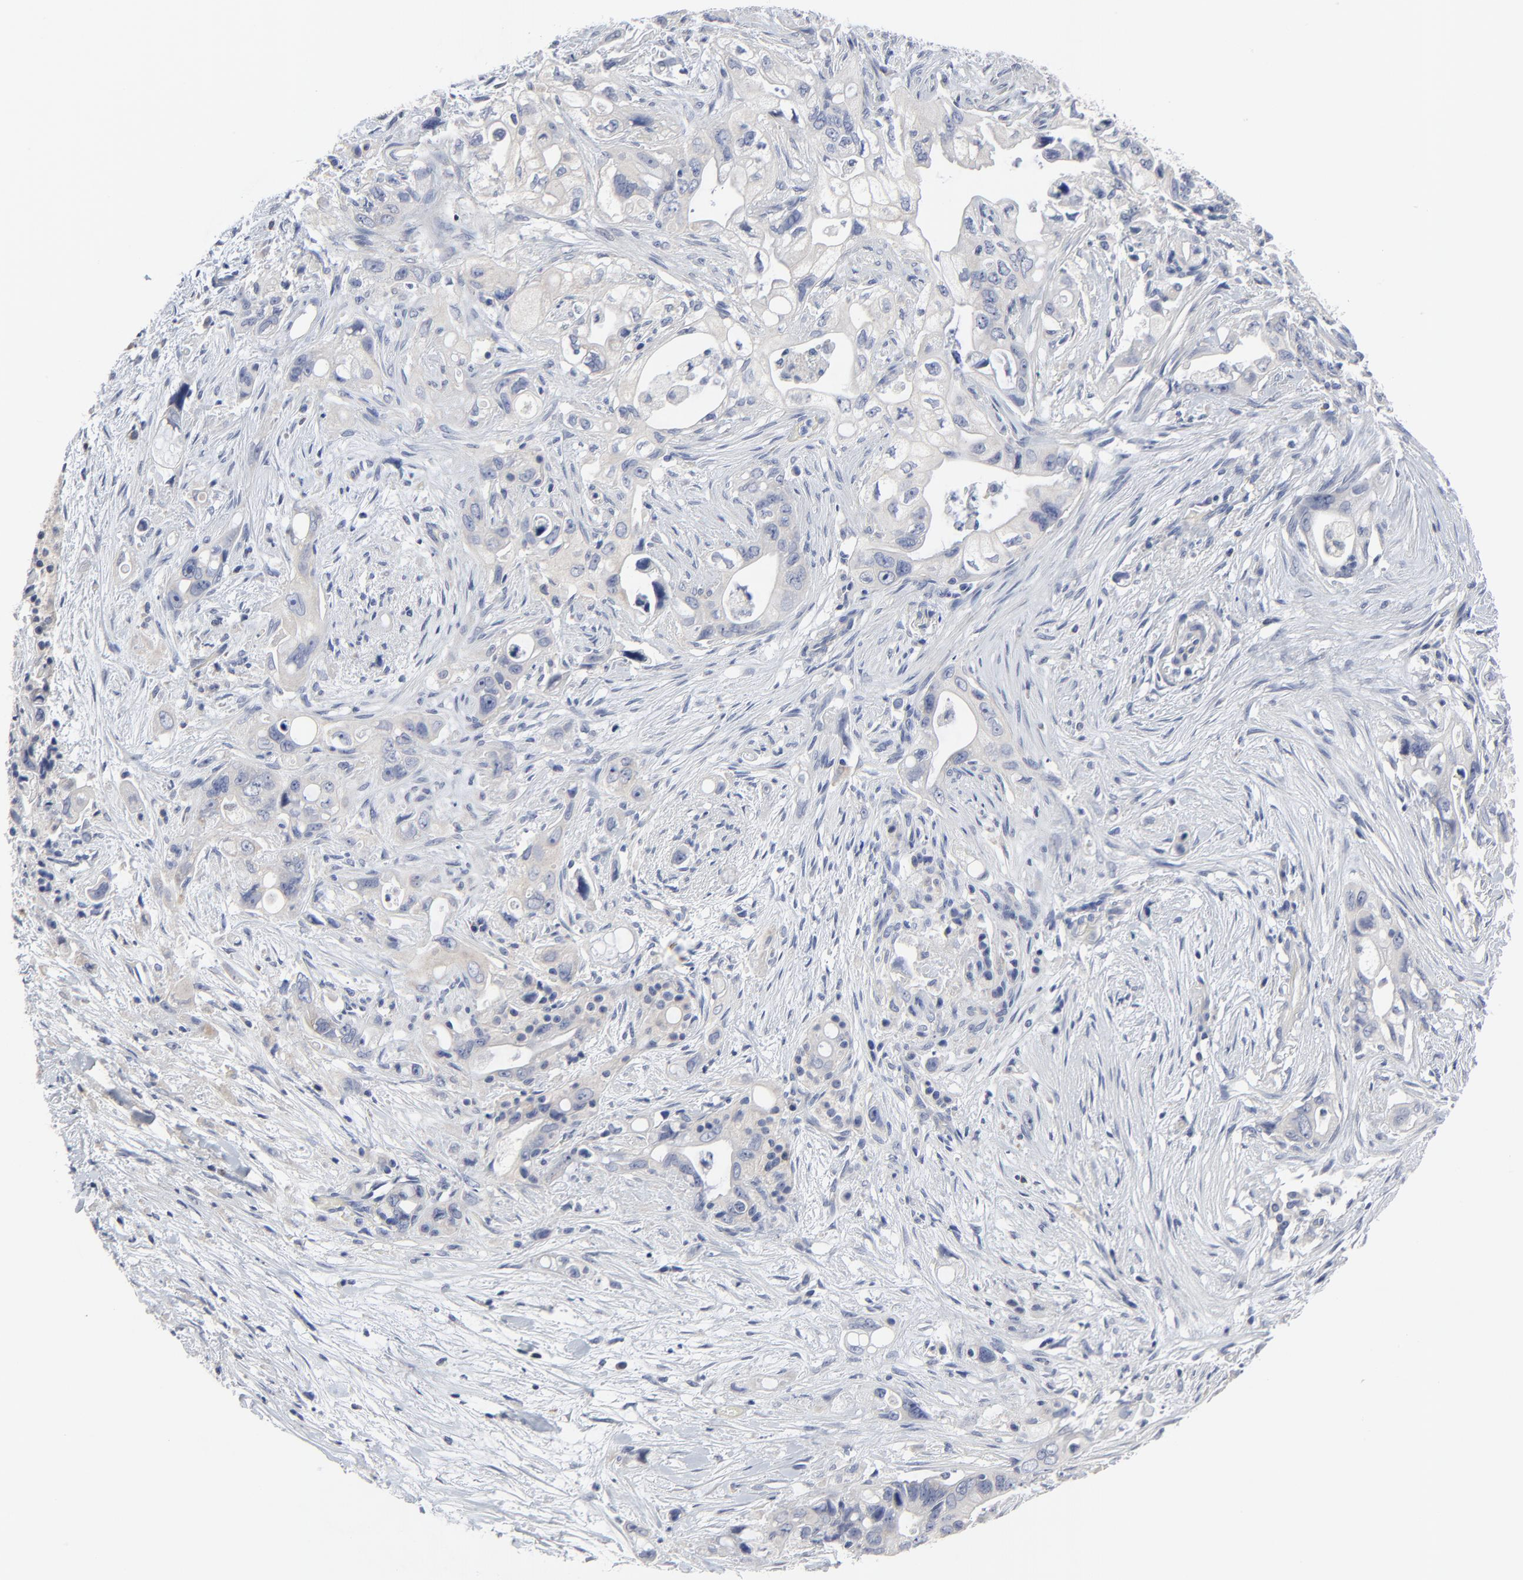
{"staining": {"intensity": "negative", "quantity": "none", "location": "none"}, "tissue": "pancreatic cancer", "cell_type": "Tumor cells", "image_type": "cancer", "snomed": [{"axis": "morphology", "description": "Normal tissue, NOS"}, {"axis": "topography", "description": "Pancreas"}], "caption": "IHC image of neoplastic tissue: human pancreatic cancer stained with DAB (3,3'-diaminobenzidine) reveals no significant protein staining in tumor cells.", "gene": "DHRSX", "patient": {"sex": "male", "age": 42}}